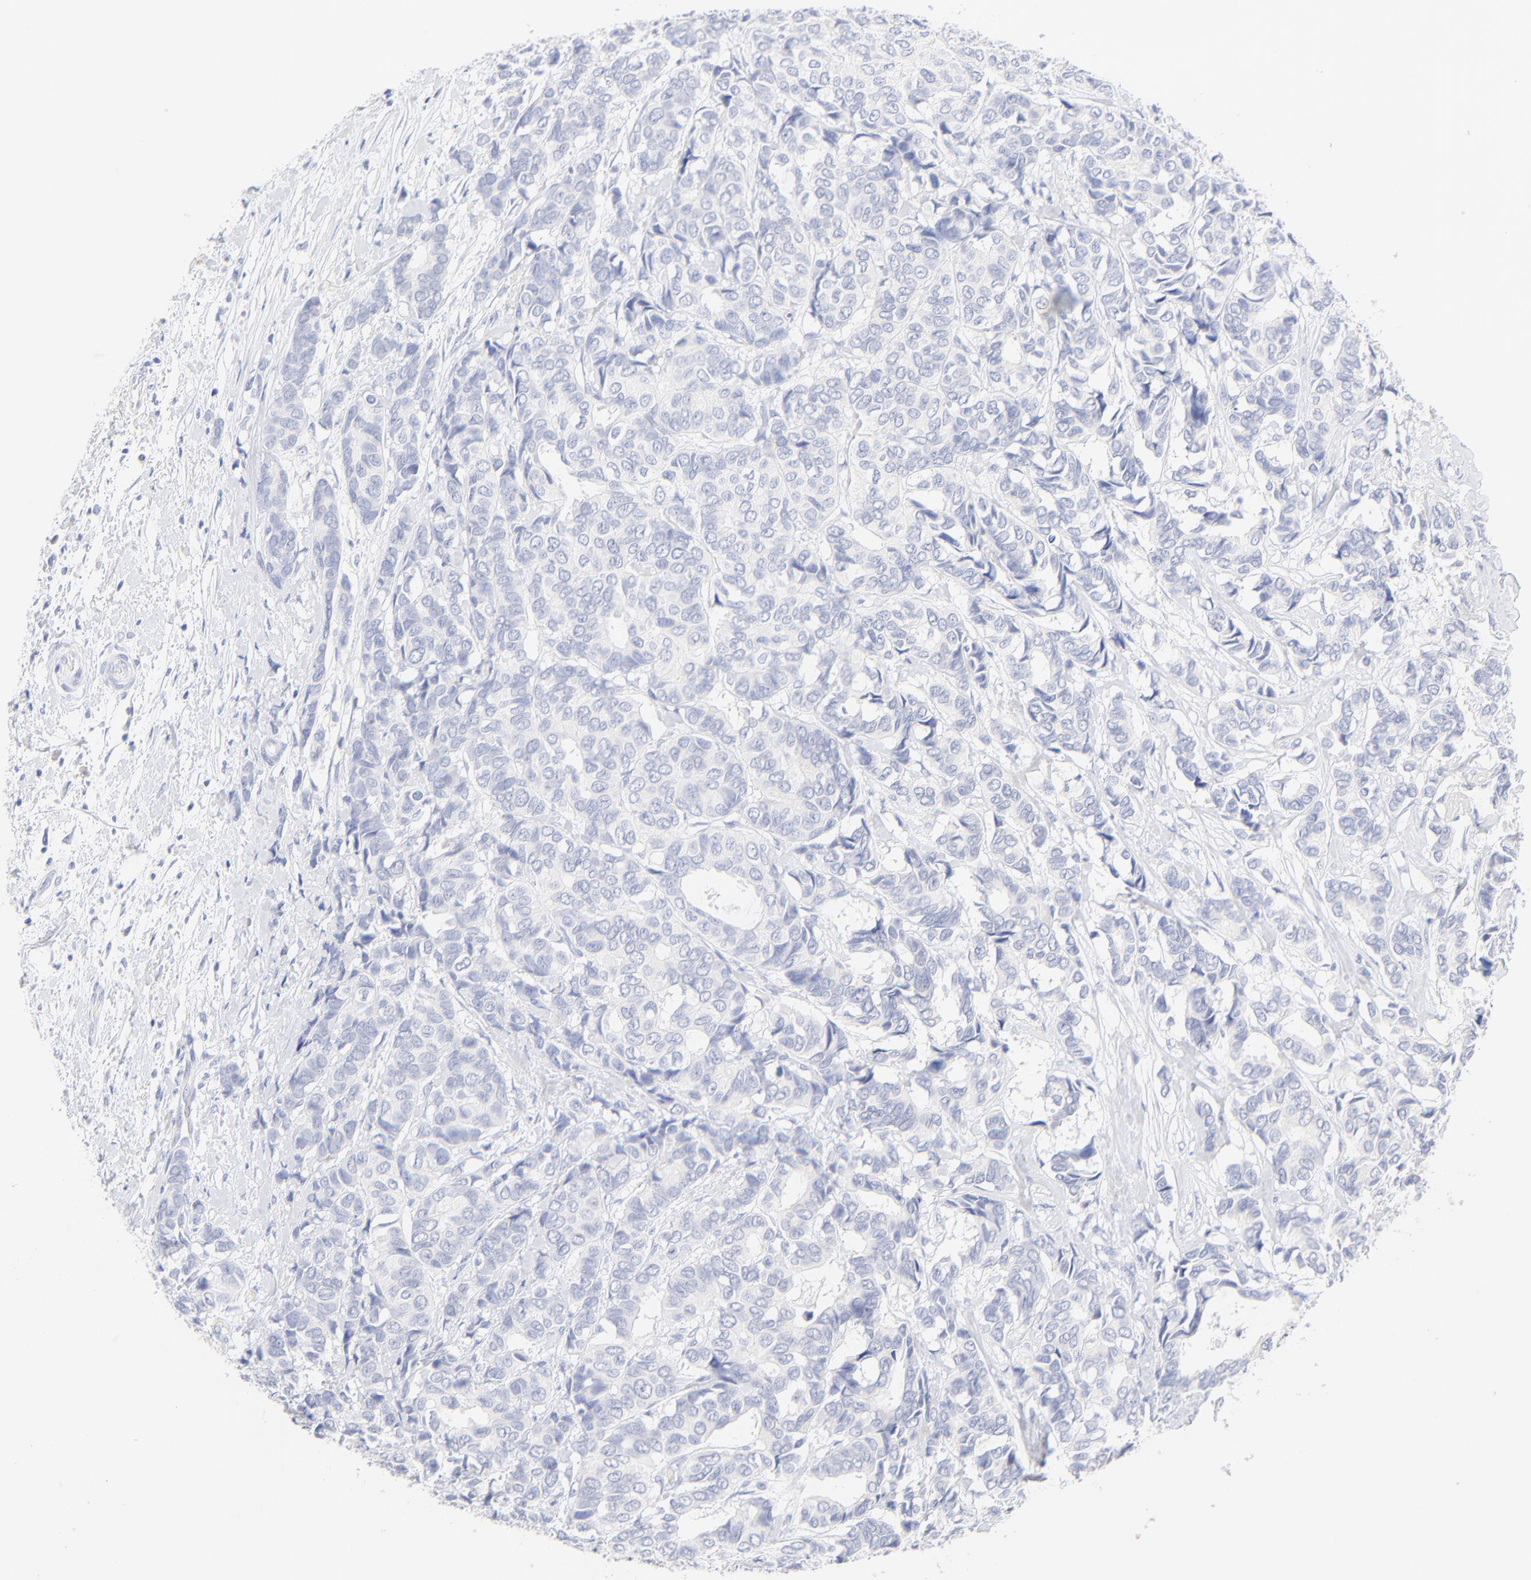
{"staining": {"intensity": "negative", "quantity": "none", "location": "none"}, "tissue": "breast cancer", "cell_type": "Tumor cells", "image_type": "cancer", "snomed": [{"axis": "morphology", "description": "Duct carcinoma"}, {"axis": "topography", "description": "Breast"}], "caption": "DAB immunohistochemical staining of human breast cancer (intraductal carcinoma) demonstrates no significant positivity in tumor cells.", "gene": "SULT4A1", "patient": {"sex": "female", "age": 87}}